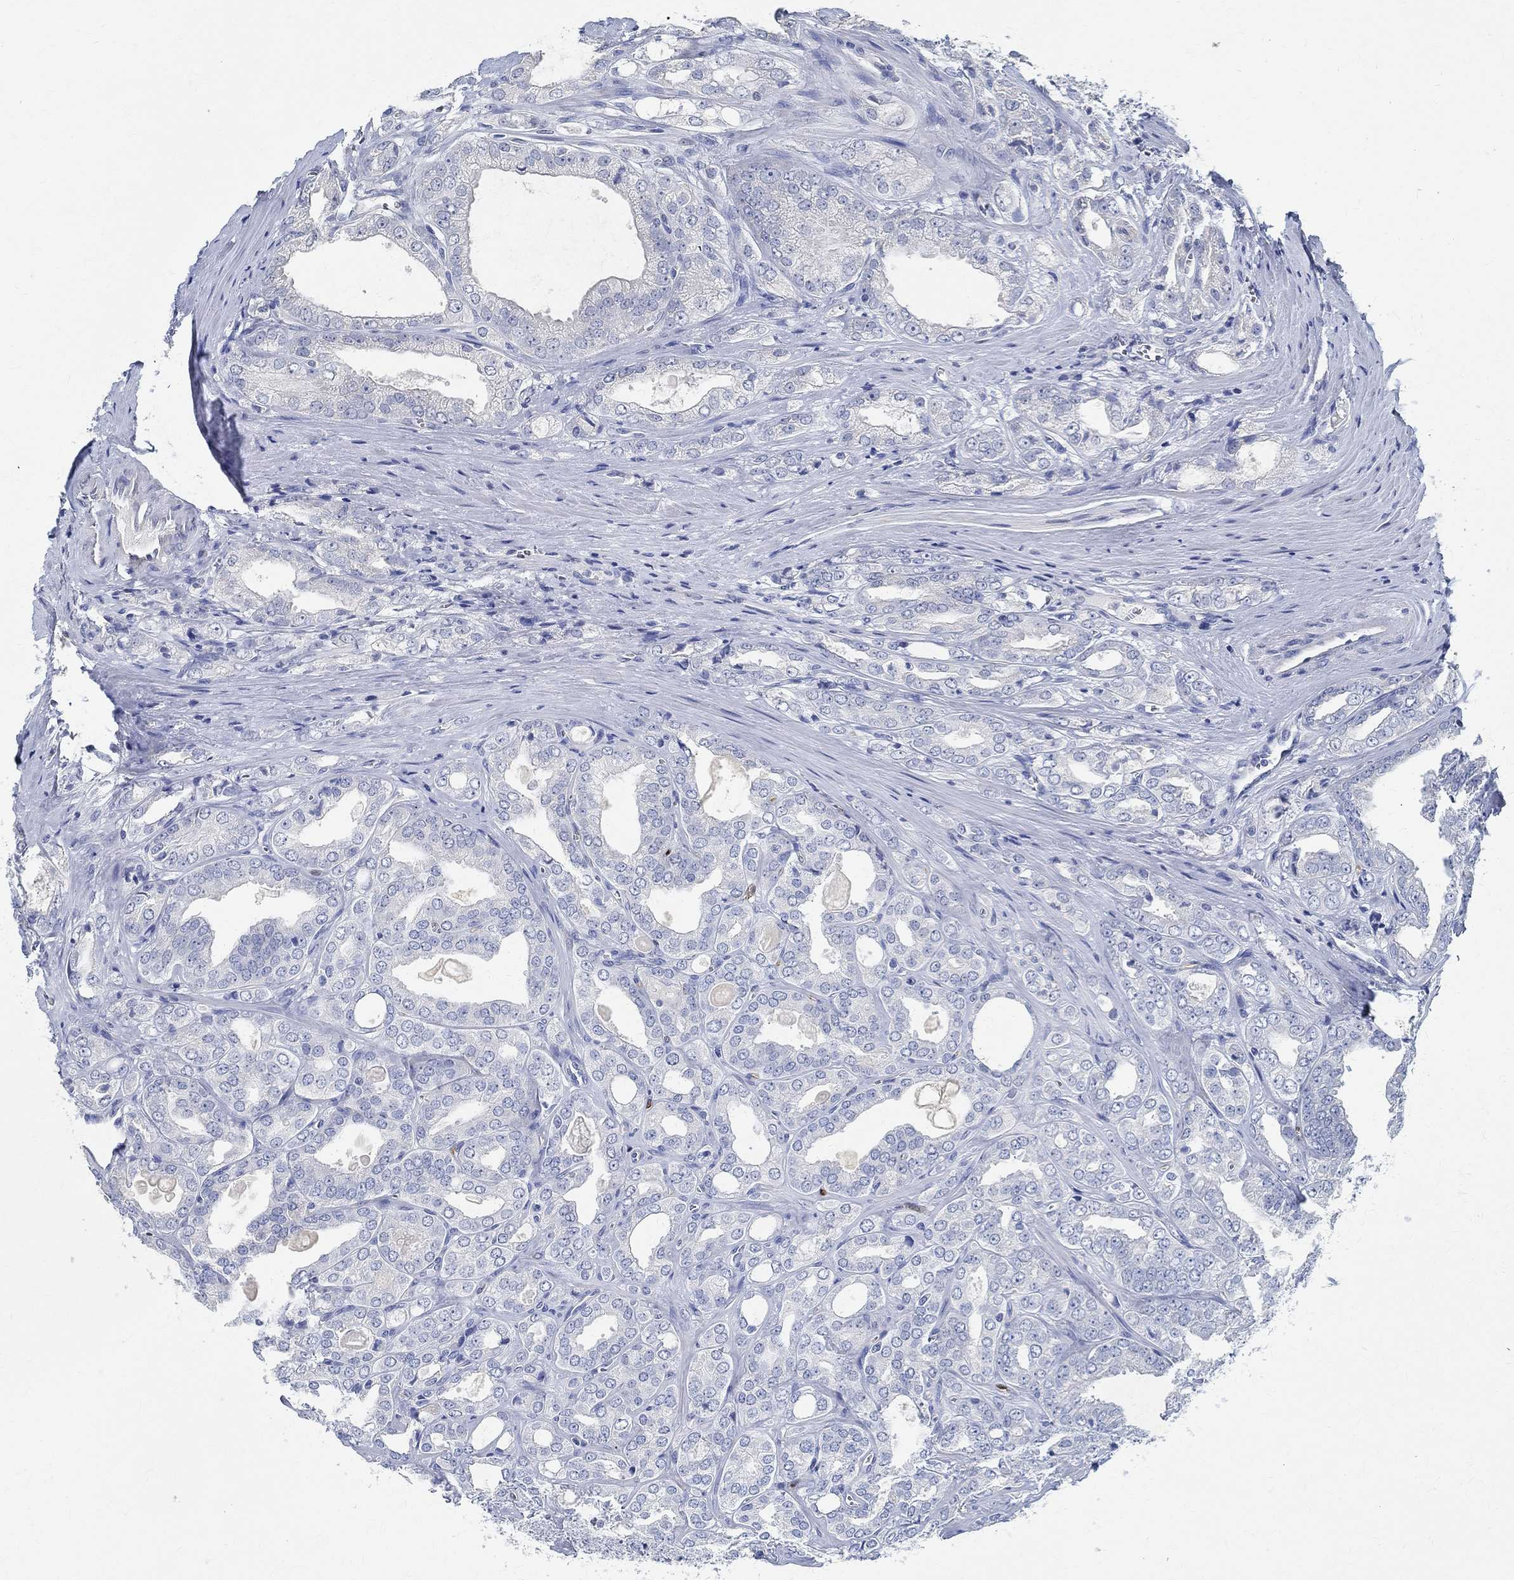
{"staining": {"intensity": "negative", "quantity": "none", "location": "none"}, "tissue": "prostate cancer", "cell_type": "Tumor cells", "image_type": "cancer", "snomed": [{"axis": "morphology", "description": "Adenocarcinoma, NOS"}, {"axis": "morphology", "description": "Adenocarcinoma, High grade"}, {"axis": "topography", "description": "Prostate"}], "caption": "An IHC histopathology image of prostate cancer (adenocarcinoma (high-grade)) is shown. There is no staining in tumor cells of prostate cancer (adenocarcinoma (high-grade)).", "gene": "PRX", "patient": {"sex": "male", "age": 70}}